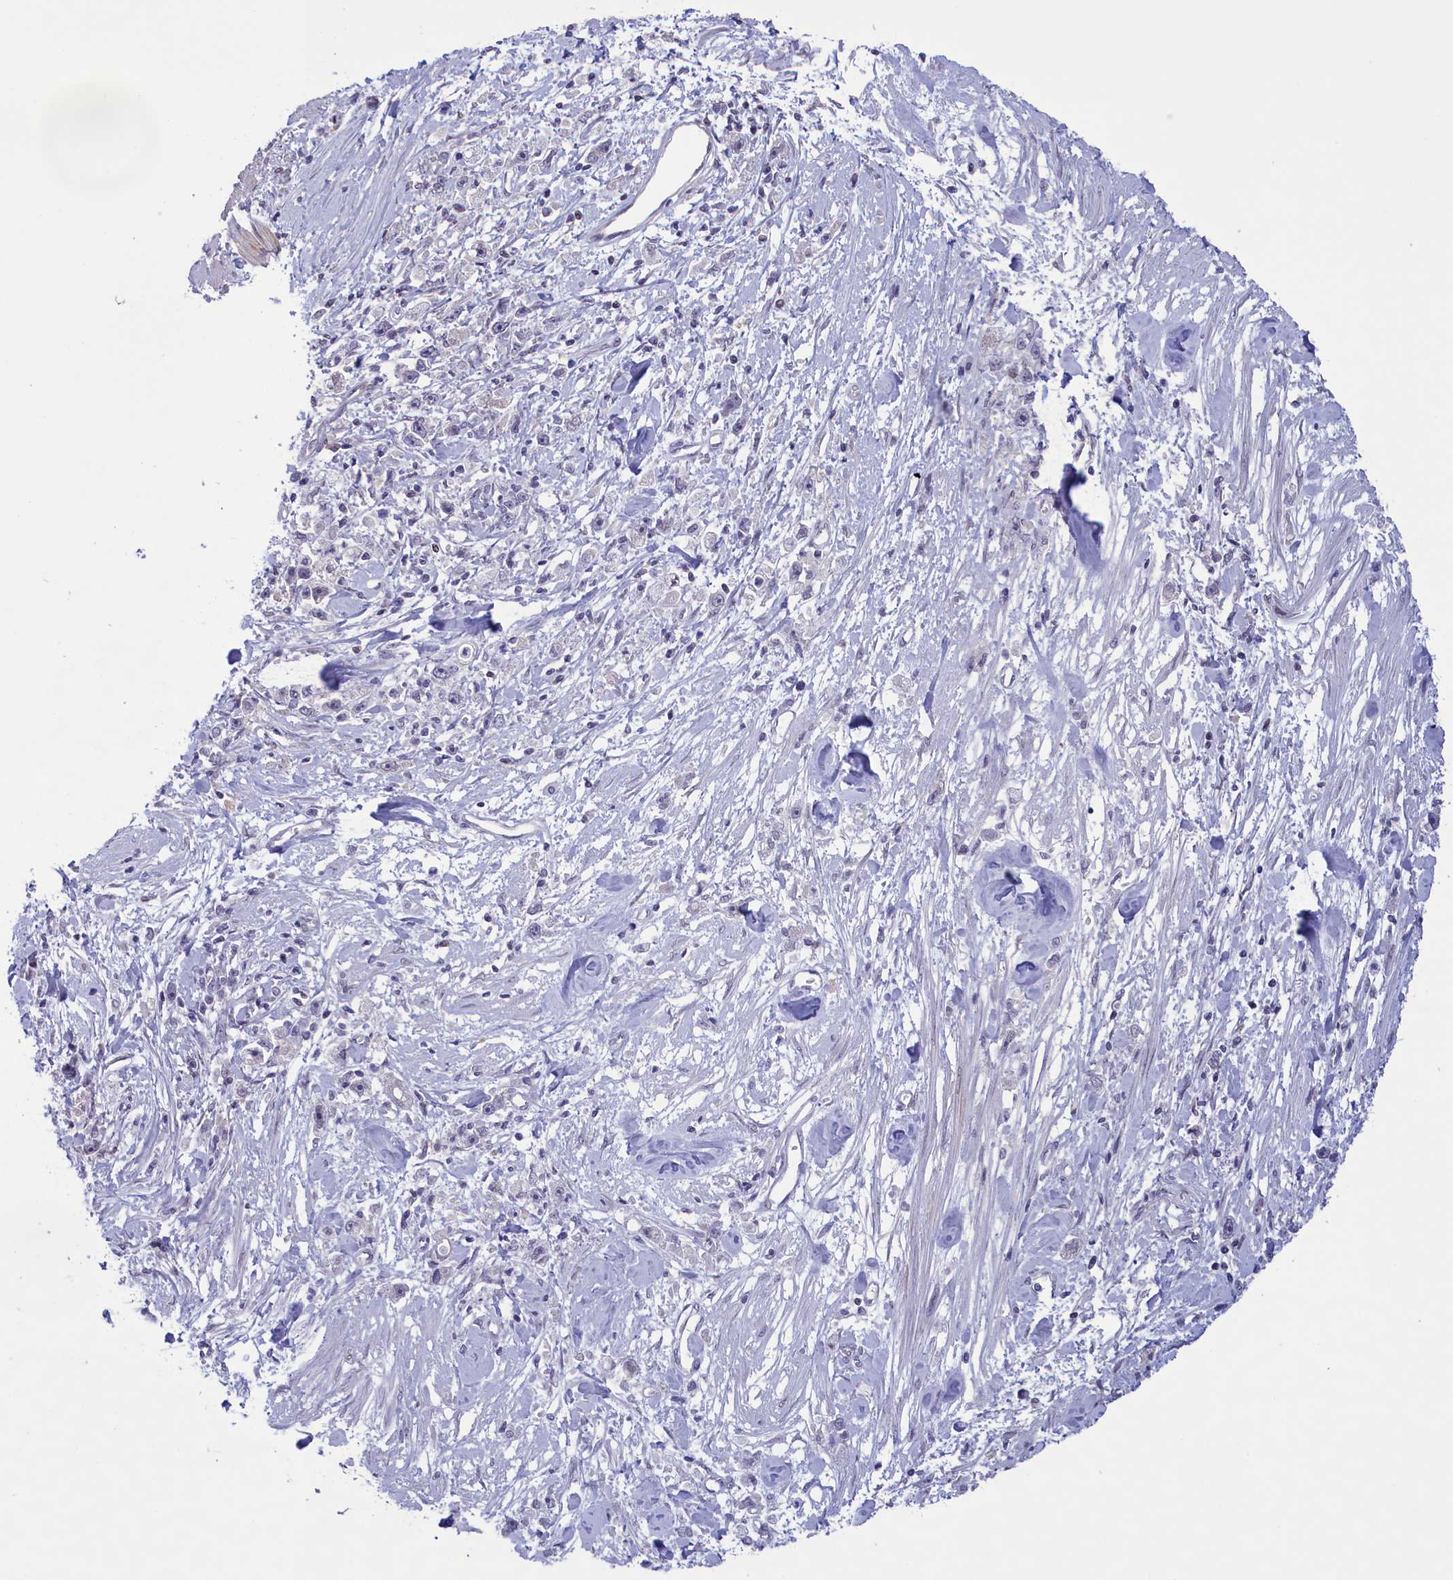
{"staining": {"intensity": "negative", "quantity": "none", "location": "none"}, "tissue": "stomach cancer", "cell_type": "Tumor cells", "image_type": "cancer", "snomed": [{"axis": "morphology", "description": "Adenocarcinoma, NOS"}, {"axis": "topography", "description": "Stomach"}], "caption": "Tumor cells show no significant positivity in stomach cancer (adenocarcinoma). (Stains: DAB (3,3'-diaminobenzidine) immunohistochemistry (IHC) with hematoxylin counter stain, Microscopy: brightfield microscopy at high magnification).", "gene": "CORO2A", "patient": {"sex": "female", "age": 59}}